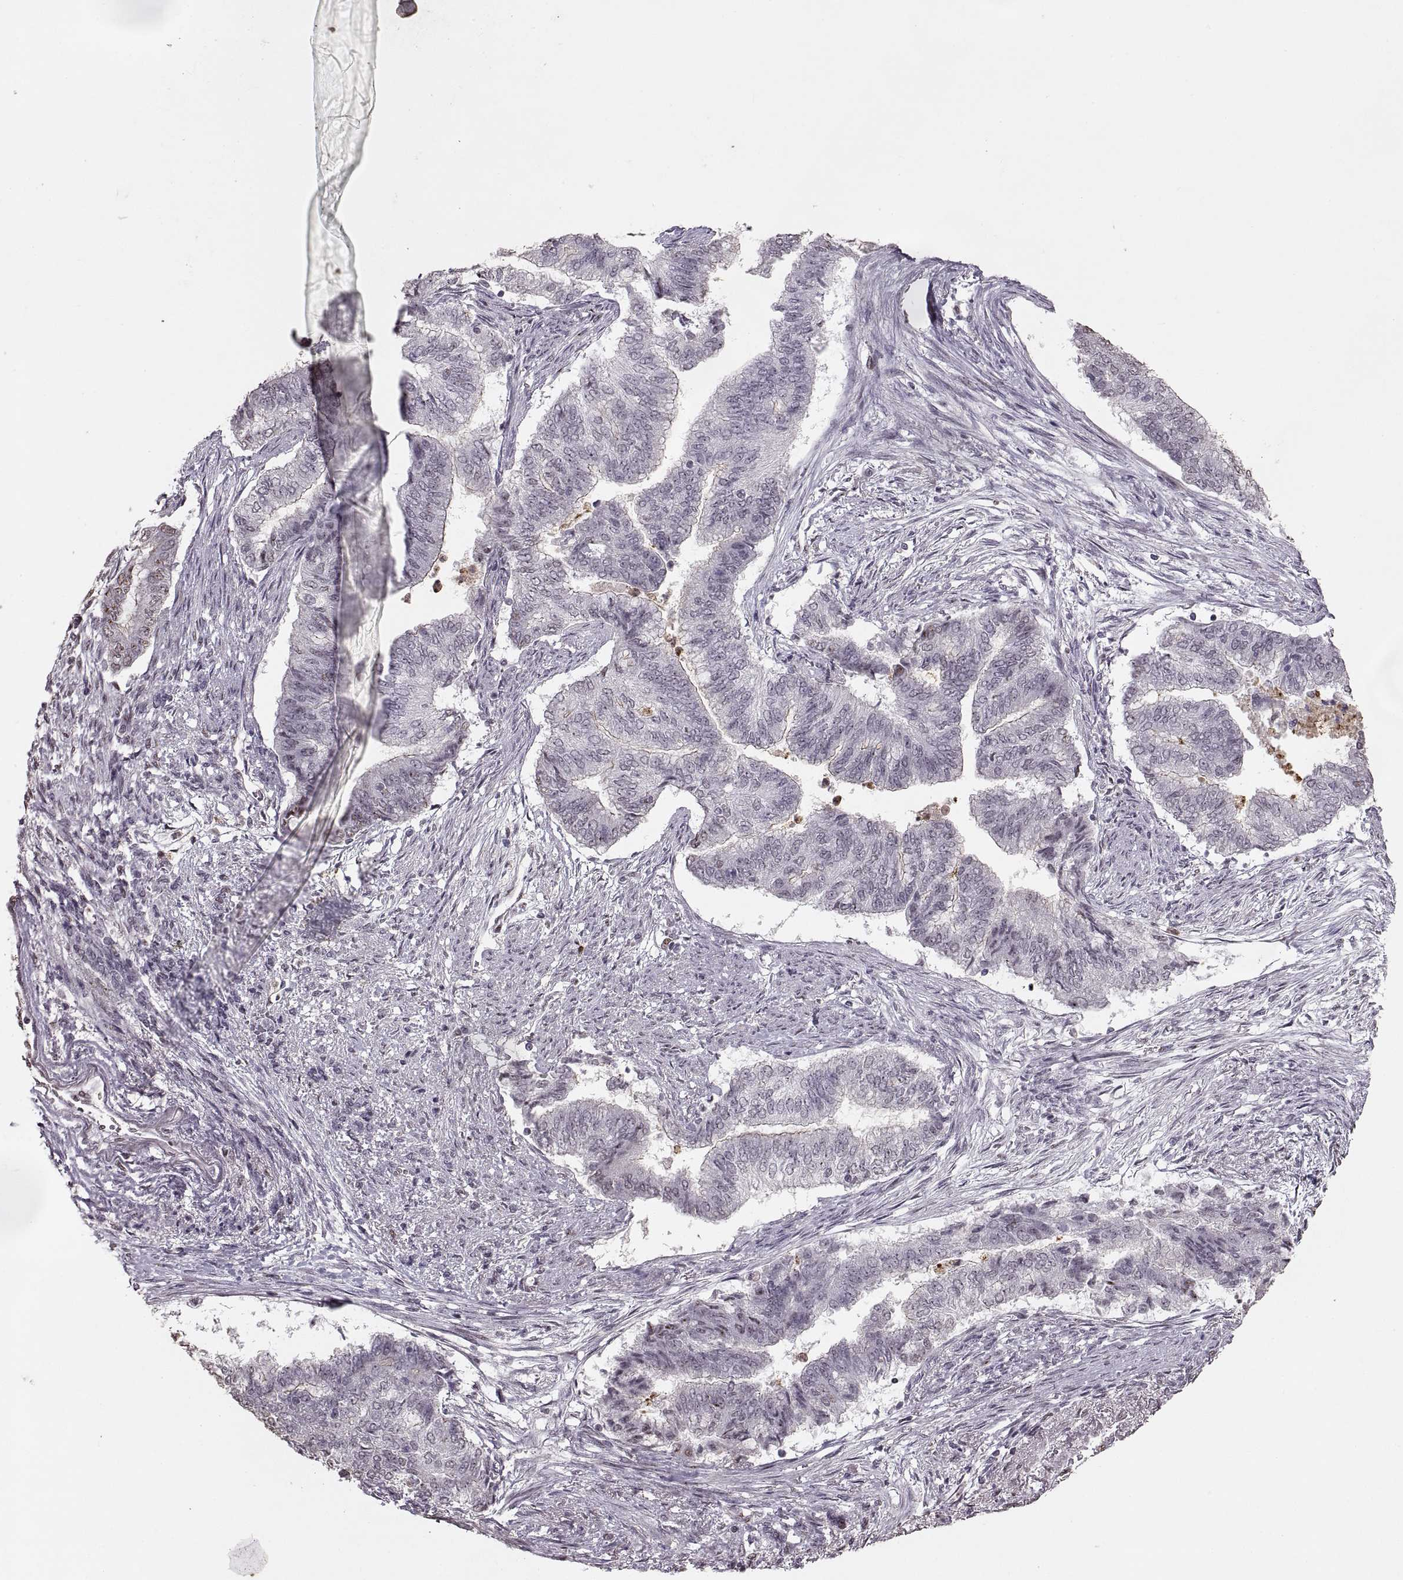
{"staining": {"intensity": "negative", "quantity": "none", "location": "none"}, "tissue": "endometrial cancer", "cell_type": "Tumor cells", "image_type": "cancer", "snomed": [{"axis": "morphology", "description": "Adenocarcinoma, NOS"}, {"axis": "topography", "description": "Endometrium"}], "caption": "This is an immunohistochemistry micrograph of endometrial cancer. There is no staining in tumor cells.", "gene": "PALS1", "patient": {"sex": "female", "age": 65}}